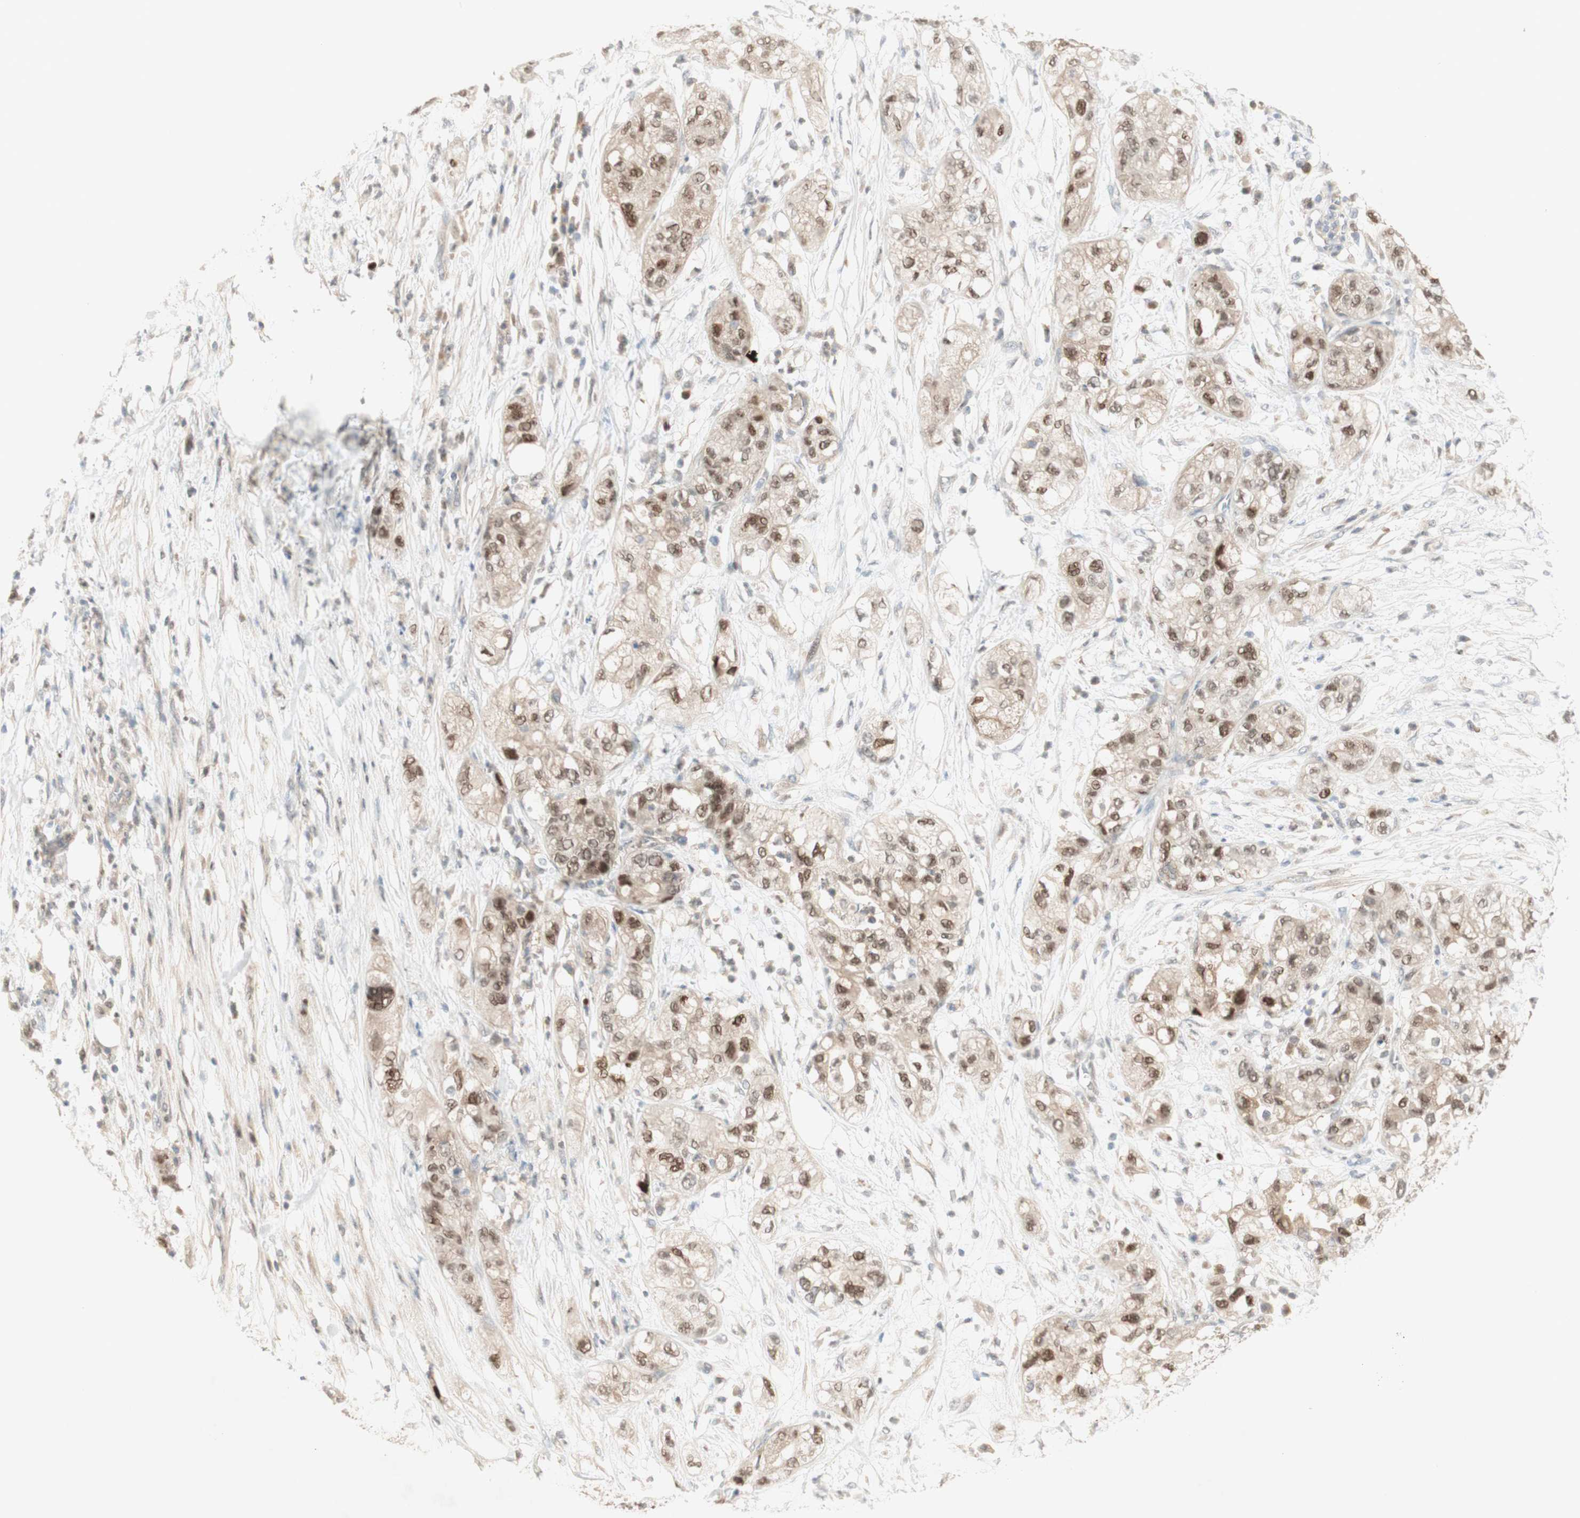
{"staining": {"intensity": "weak", "quantity": ">75%", "location": "cytoplasmic/membranous,nuclear"}, "tissue": "pancreatic cancer", "cell_type": "Tumor cells", "image_type": "cancer", "snomed": [{"axis": "morphology", "description": "Adenocarcinoma, NOS"}, {"axis": "topography", "description": "Pancreas"}], "caption": "This histopathology image reveals pancreatic adenocarcinoma stained with IHC to label a protein in brown. The cytoplasmic/membranous and nuclear of tumor cells show weak positivity for the protein. Nuclei are counter-stained blue.", "gene": "RFNG", "patient": {"sex": "female", "age": 78}}